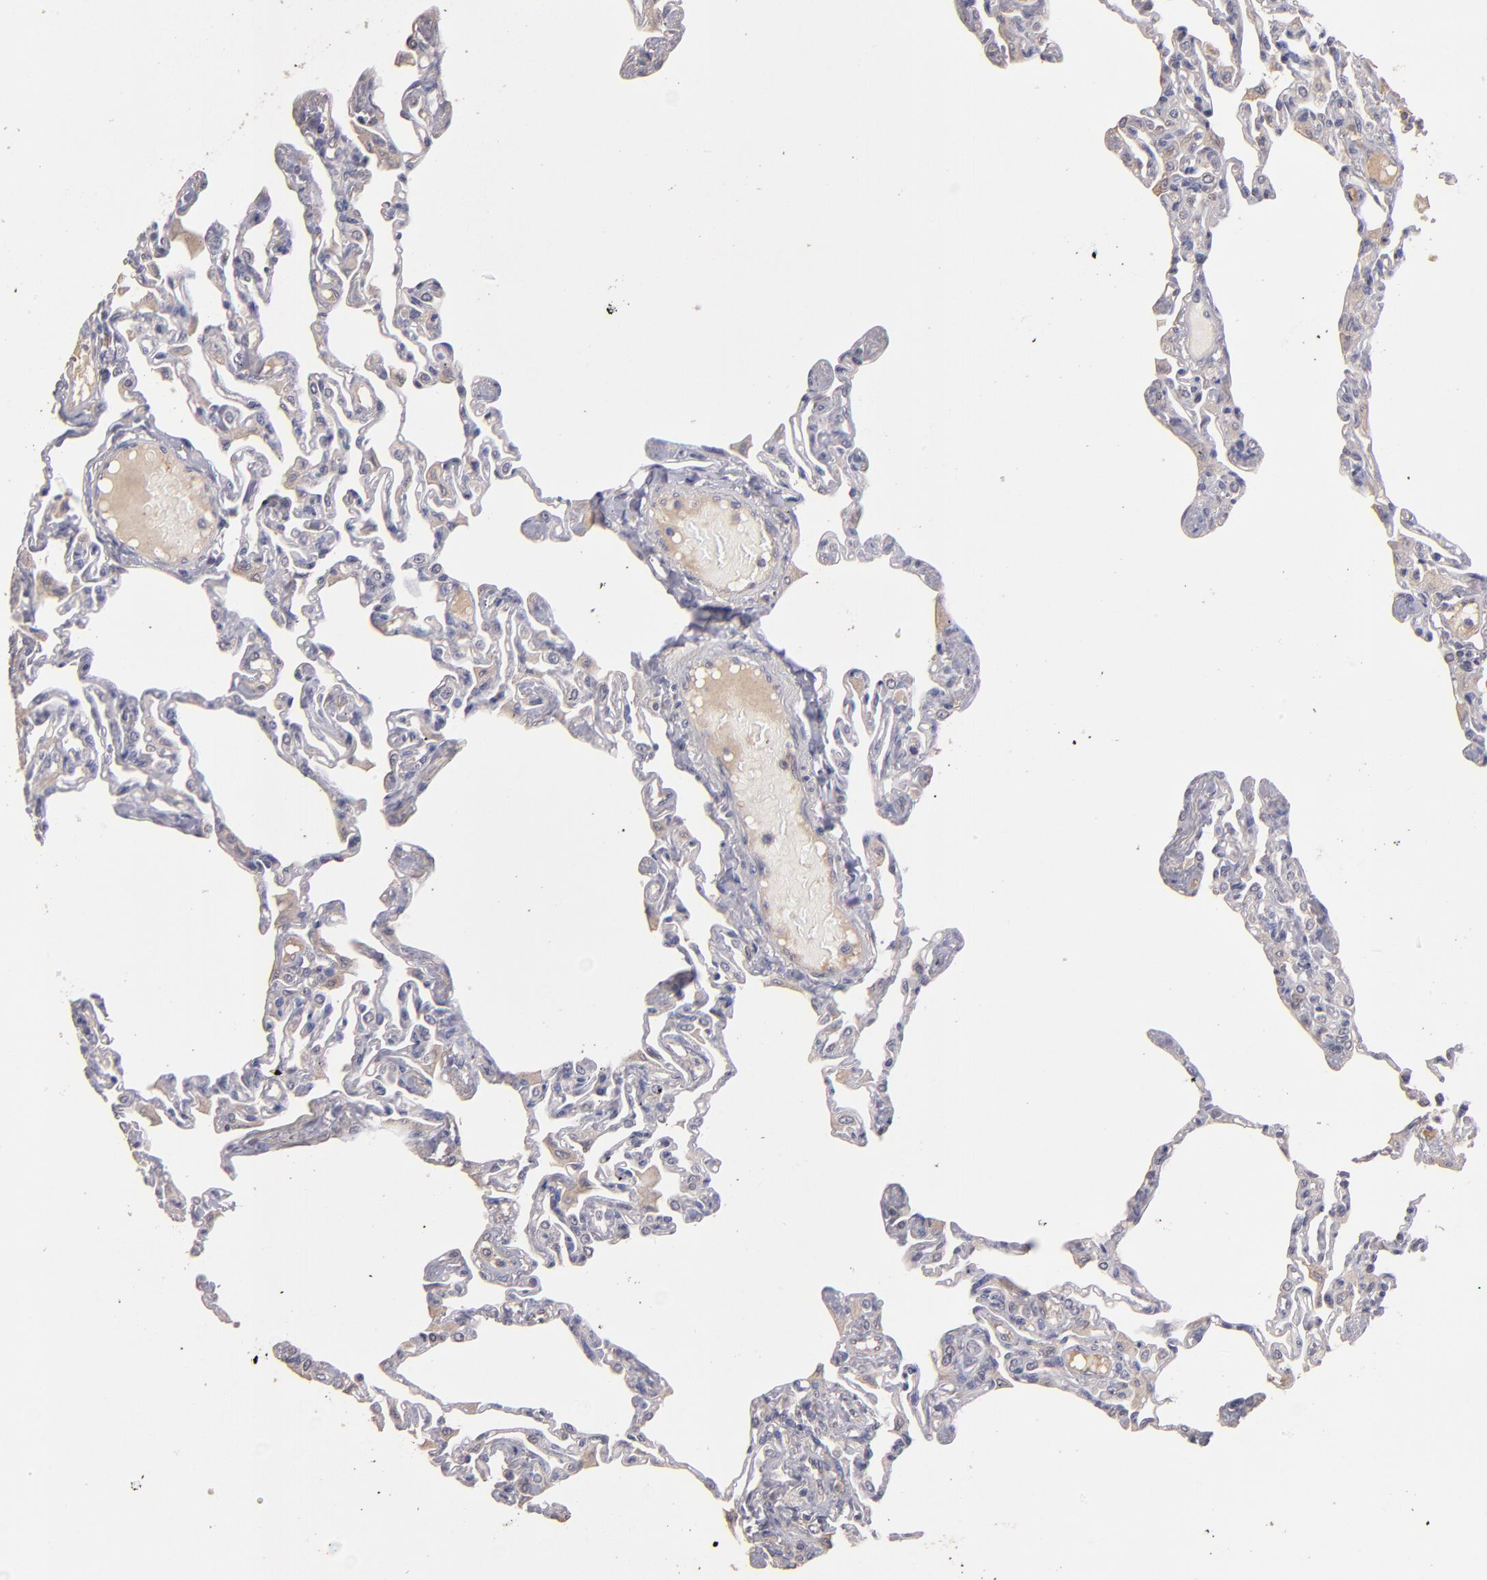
{"staining": {"intensity": "weak", "quantity": "<25%", "location": "cytoplasmic/membranous"}, "tissue": "lung", "cell_type": "Alveolar cells", "image_type": "normal", "snomed": [{"axis": "morphology", "description": "Normal tissue, NOS"}, {"axis": "topography", "description": "Lung"}], "caption": "Immunohistochemistry (IHC) of normal lung shows no positivity in alveolar cells. (DAB (3,3'-diaminobenzidine) immunohistochemistry with hematoxylin counter stain).", "gene": "GNAZ", "patient": {"sex": "female", "age": 49}}